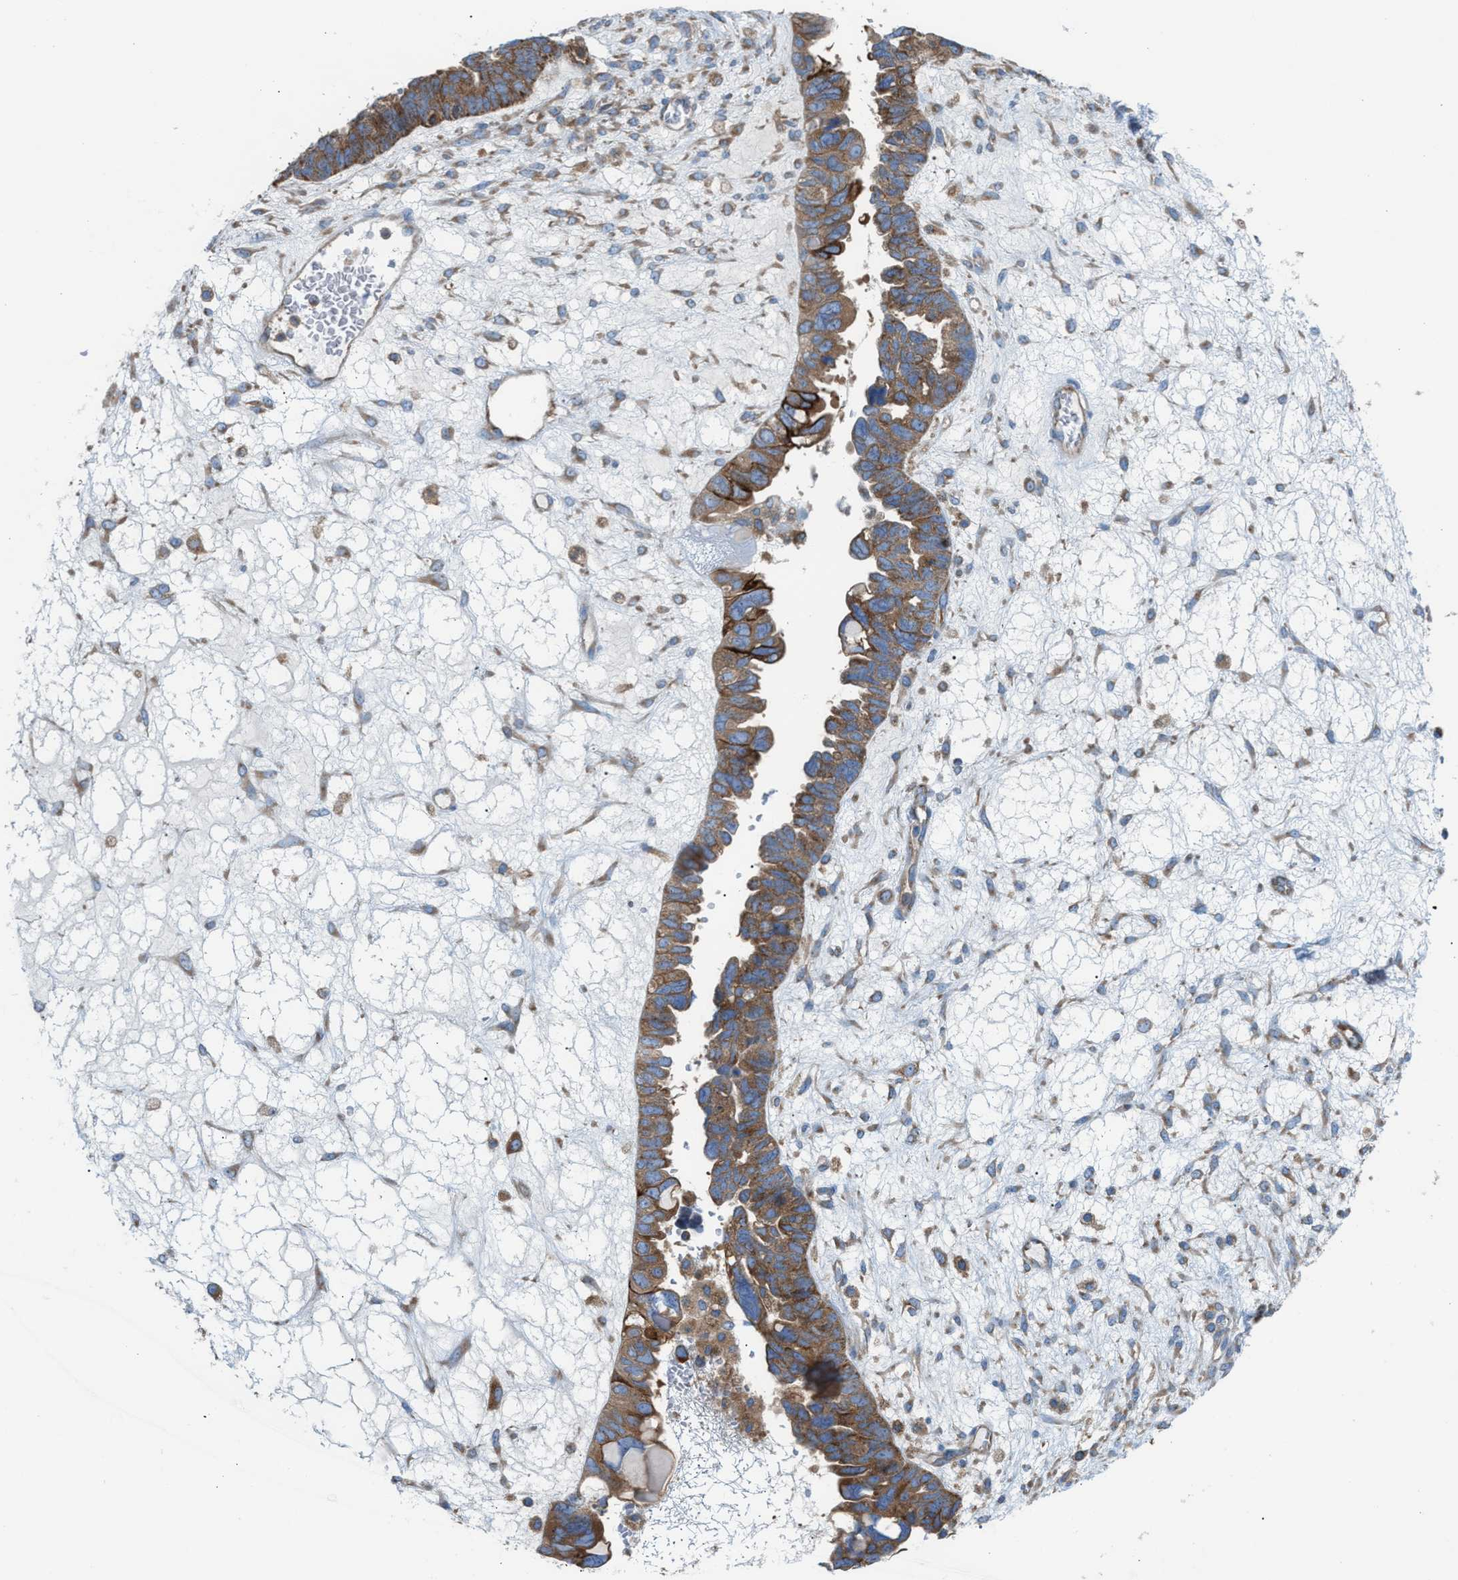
{"staining": {"intensity": "moderate", "quantity": ">75%", "location": "cytoplasmic/membranous"}, "tissue": "ovarian cancer", "cell_type": "Tumor cells", "image_type": "cancer", "snomed": [{"axis": "morphology", "description": "Cystadenocarcinoma, serous, NOS"}, {"axis": "topography", "description": "Ovary"}], "caption": "Serous cystadenocarcinoma (ovarian) tissue reveals moderate cytoplasmic/membranous staining in approximately >75% of tumor cells", "gene": "TBC1D15", "patient": {"sex": "female", "age": 79}}